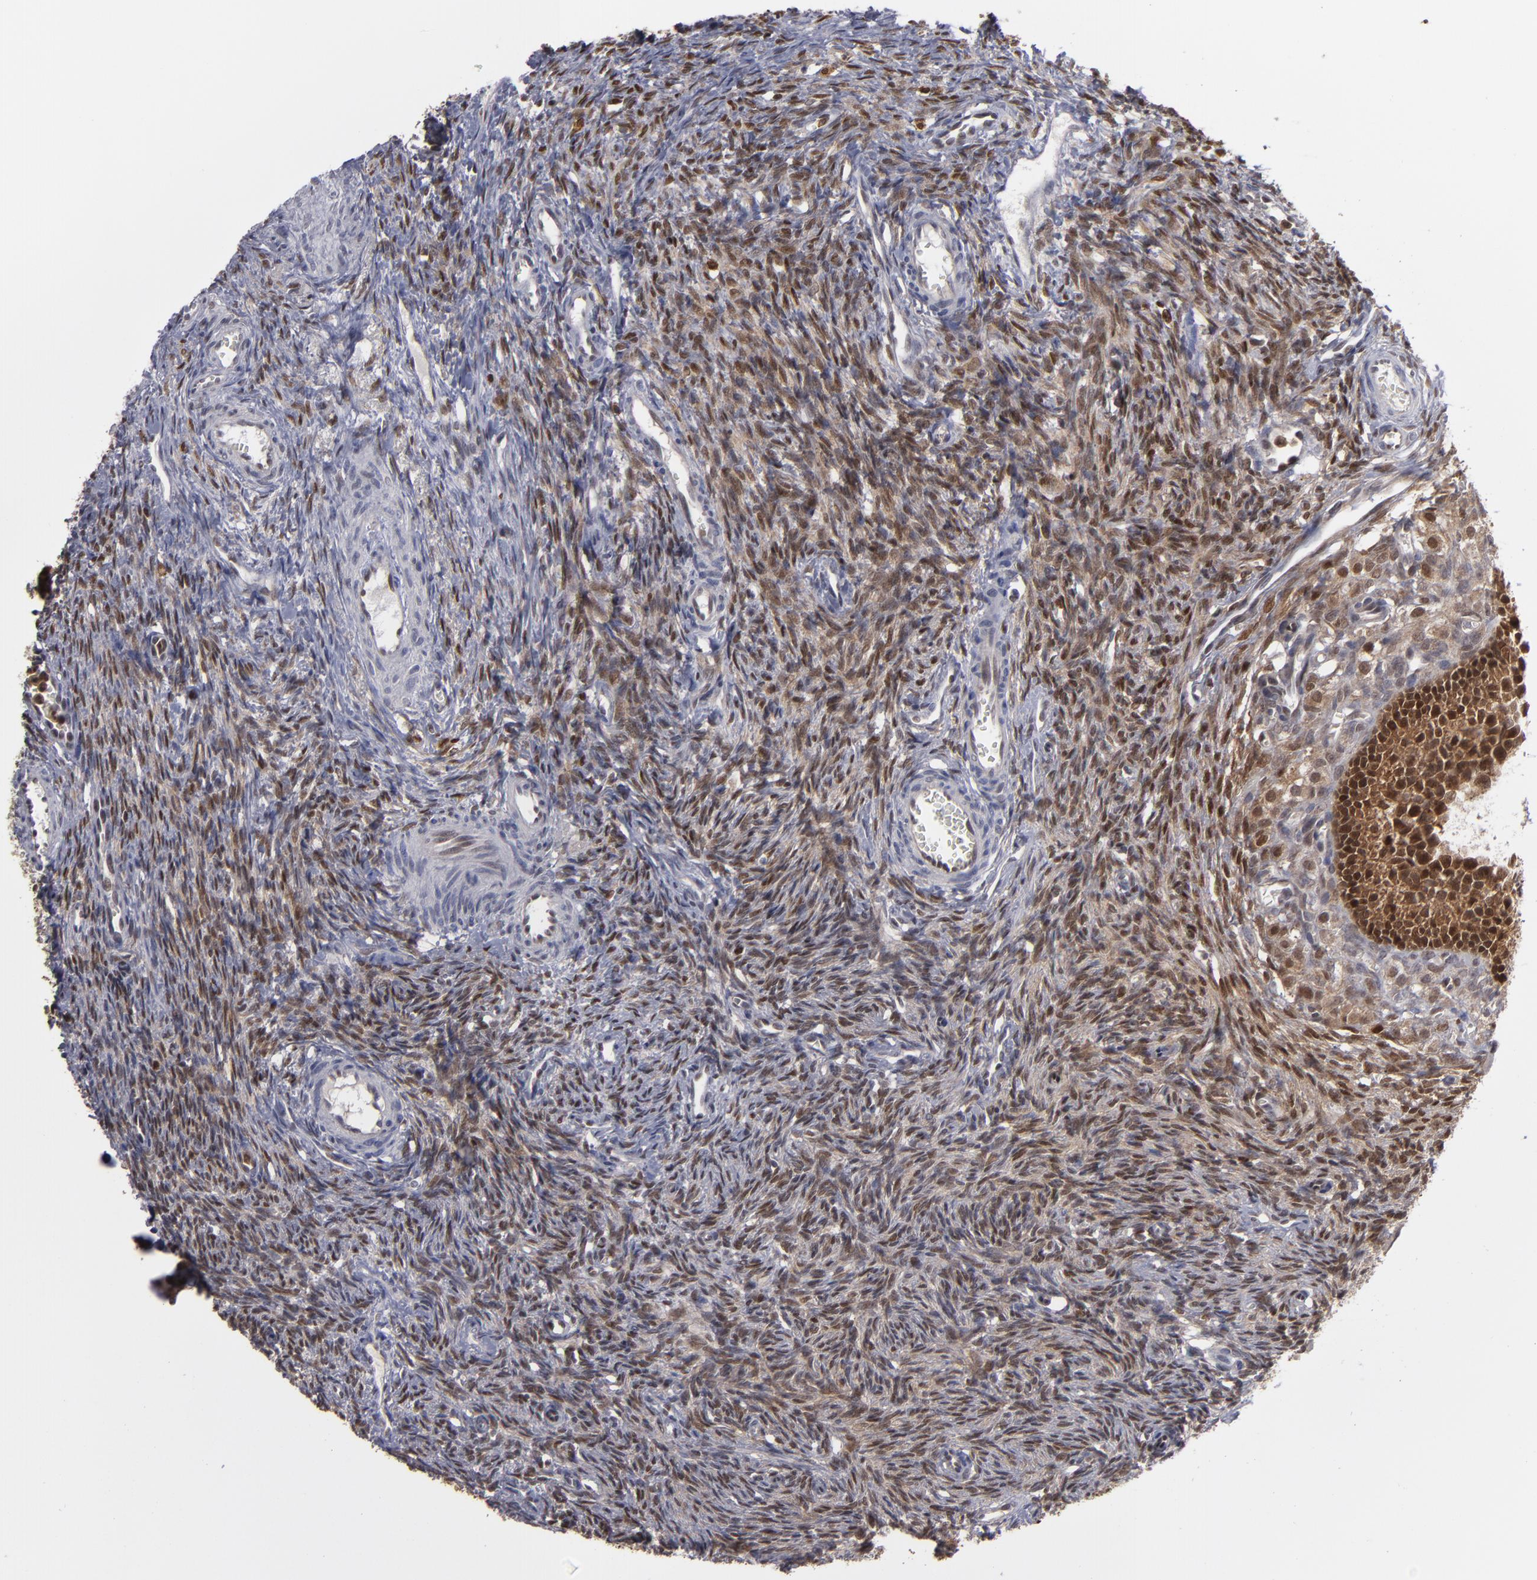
{"staining": {"intensity": "negative", "quantity": "none", "location": "none"}, "tissue": "ovary", "cell_type": "Follicle cells", "image_type": "normal", "snomed": [{"axis": "morphology", "description": "Normal tissue, NOS"}, {"axis": "topography", "description": "Ovary"}], "caption": "Immunohistochemistry (IHC) histopathology image of benign ovary: human ovary stained with DAB reveals no significant protein positivity in follicle cells.", "gene": "GSR", "patient": {"sex": "female", "age": 33}}